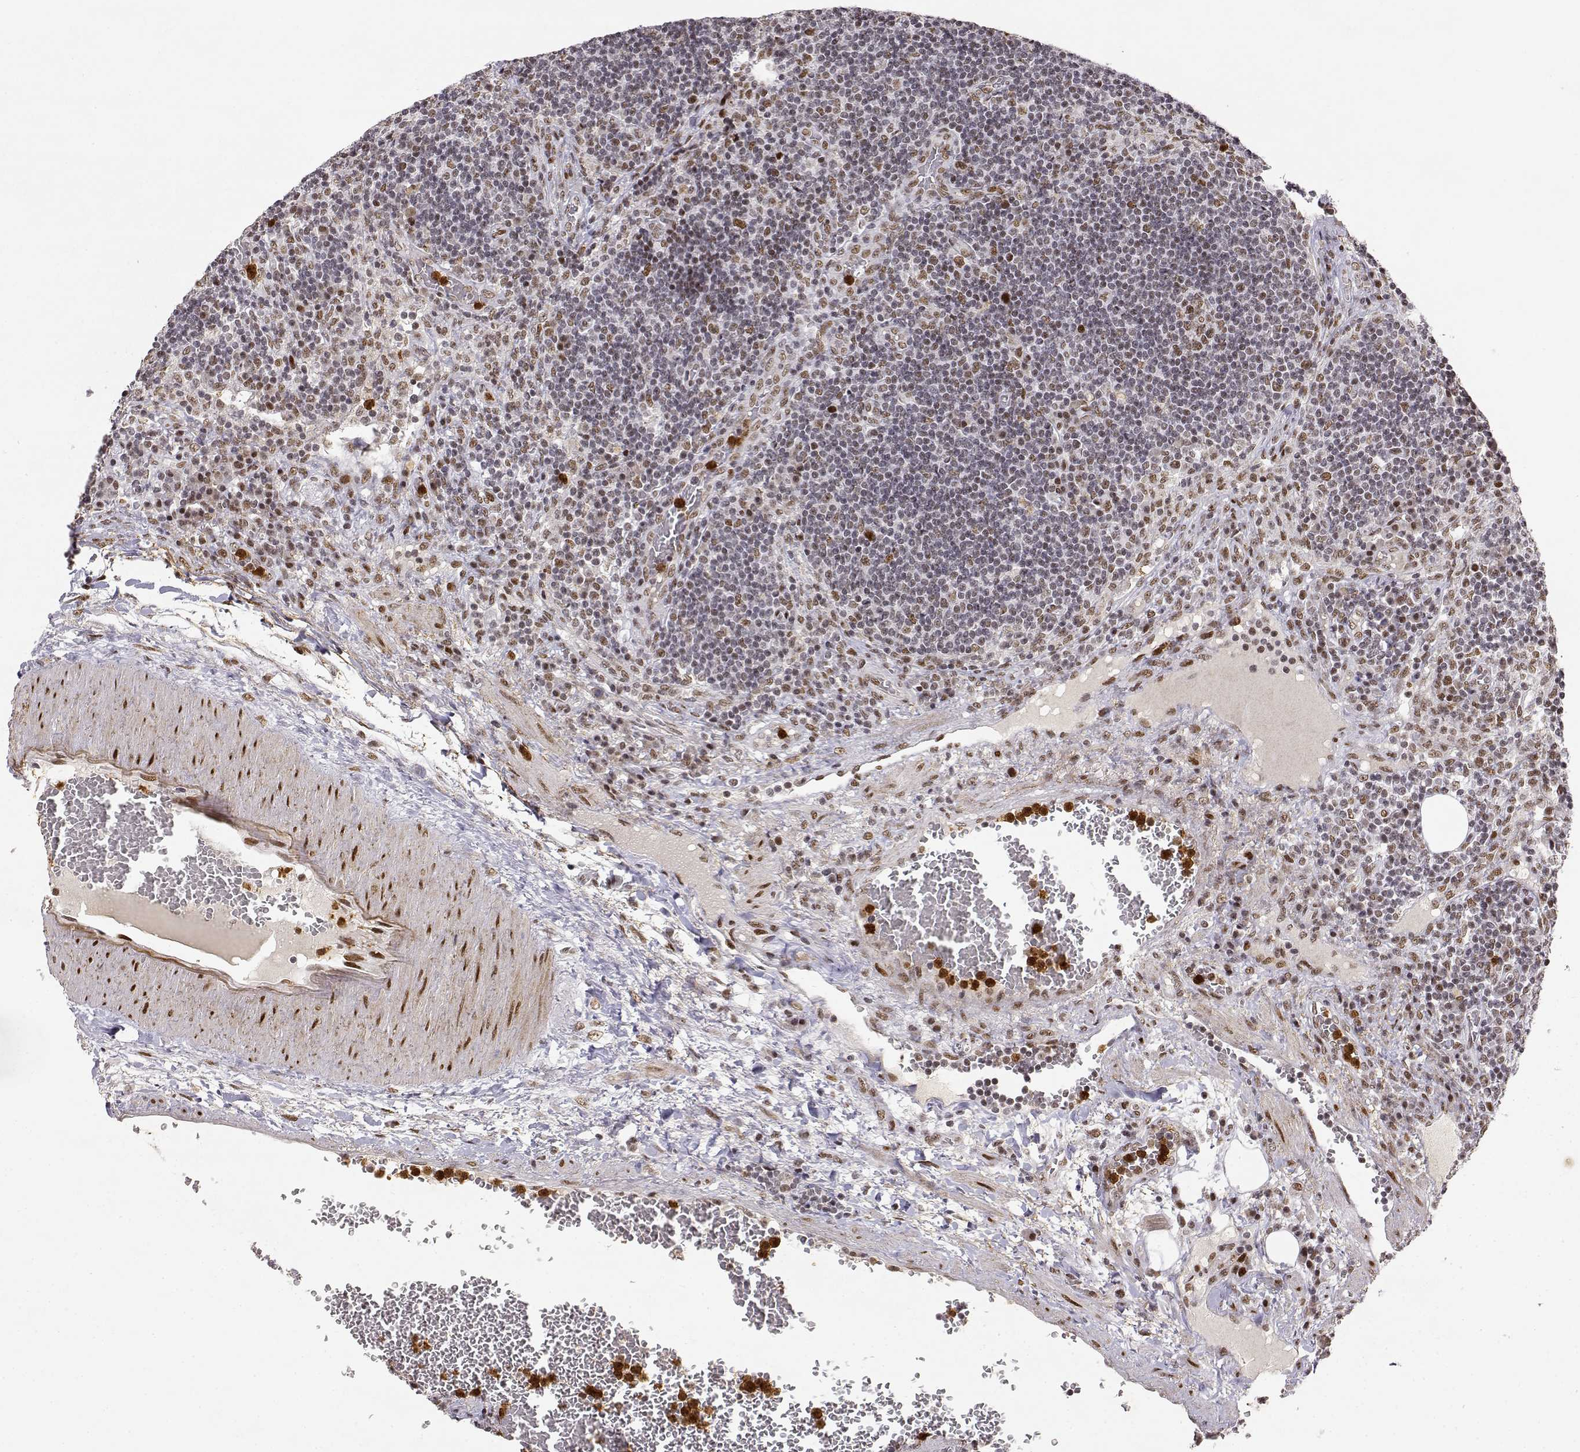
{"staining": {"intensity": "weak", "quantity": "<25%", "location": "nuclear"}, "tissue": "lymph node", "cell_type": "Germinal center cells", "image_type": "normal", "snomed": [{"axis": "morphology", "description": "Normal tissue, NOS"}, {"axis": "topography", "description": "Lymph node"}], "caption": "Human lymph node stained for a protein using IHC displays no positivity in germinal center cells.", "gene": "RSF1", "patient": {"sex": "male", "age": 63}}